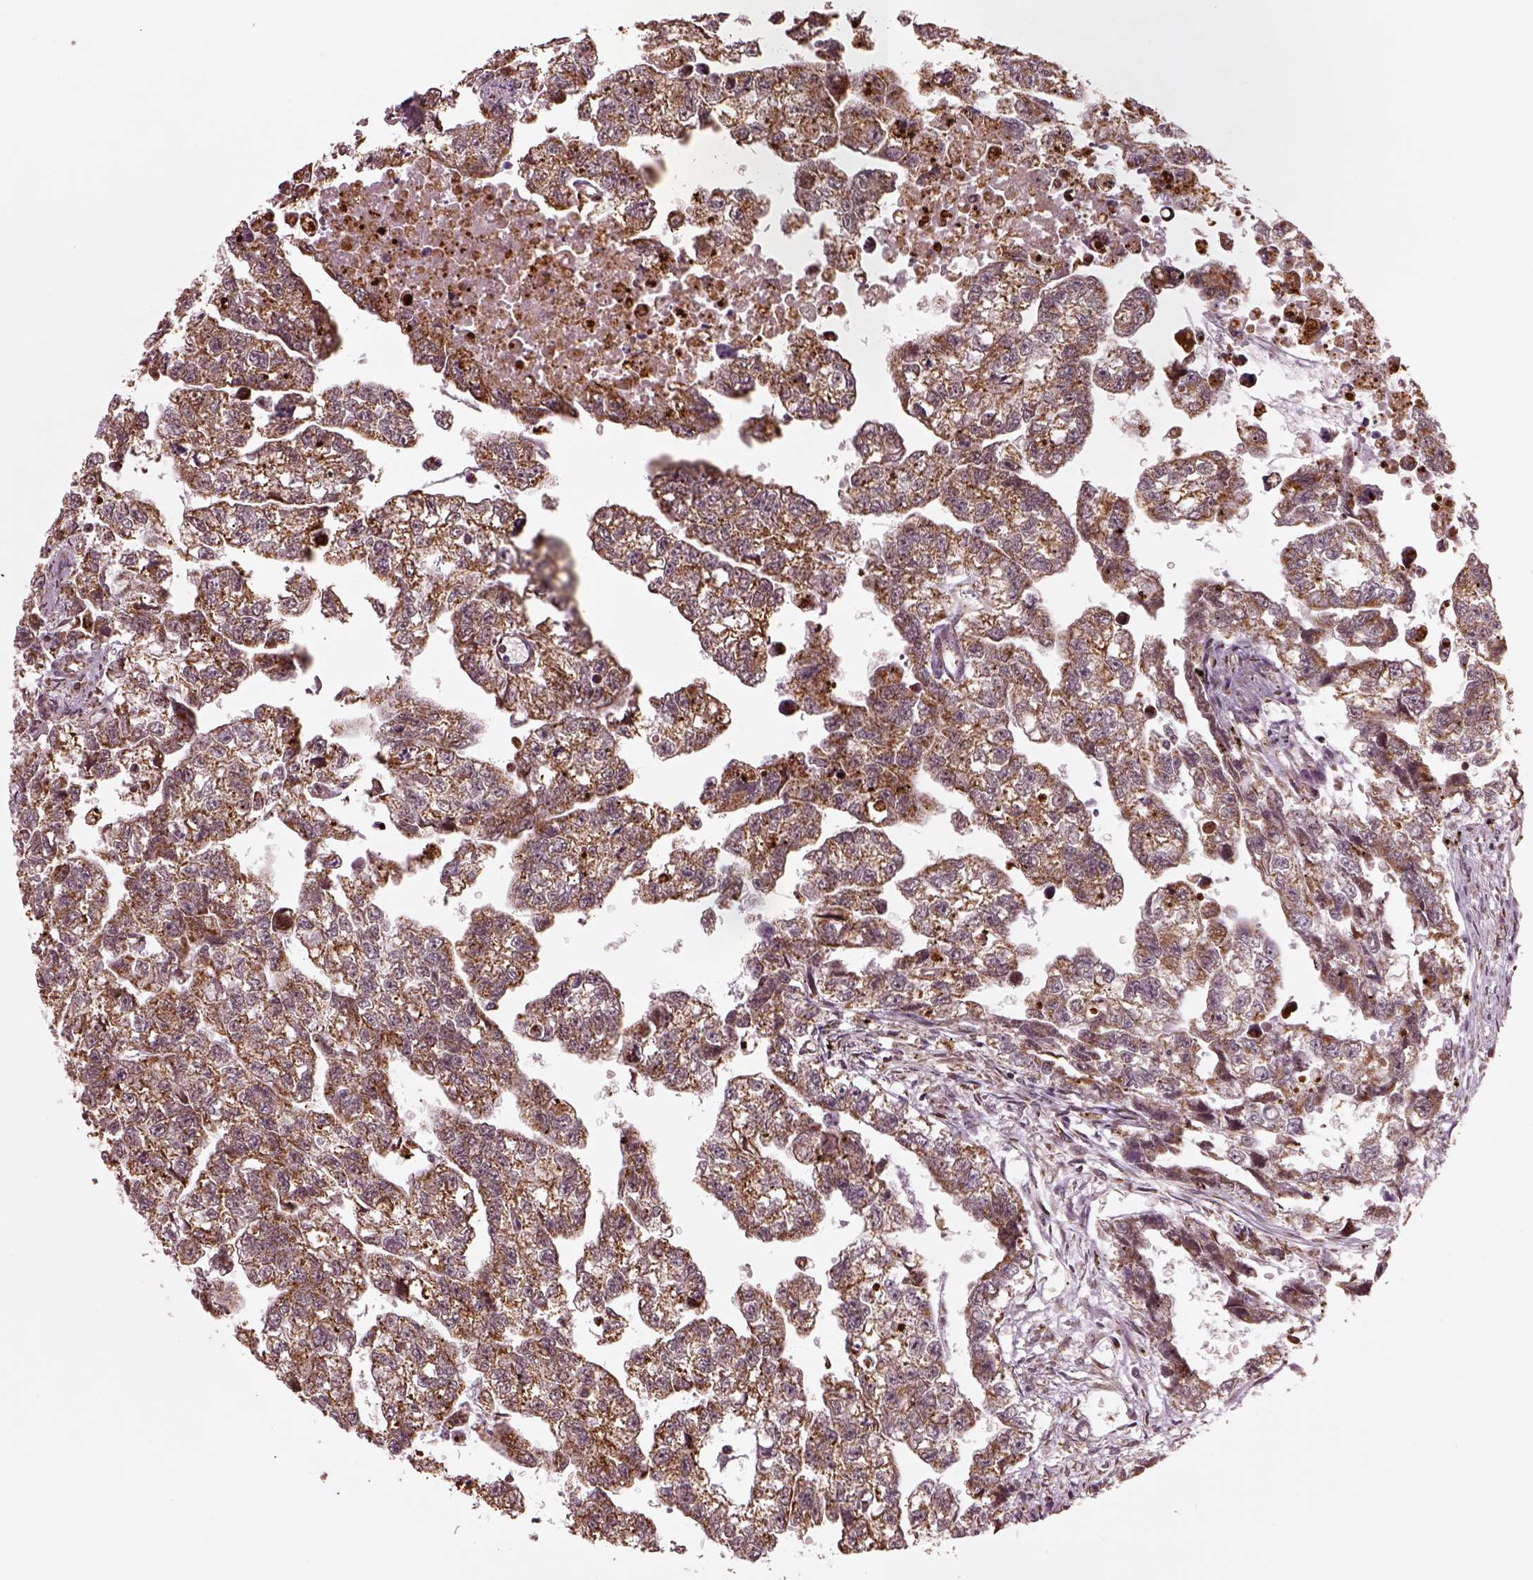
{"staining": {"intensity": "moderate", "quantity": ">75%", "location": "cytoplasmic/membranous"}, "tissue": "testis cancer", "cell_type": "Tumor cells", "image_type": "cancer", "snomed": [{"axis": "morphology", "description": "Carcinoma, Embryonal, NOS"}, {"axis": "morphology", "description": "Teratoma, malignant, NOS"}, {"axis": "topography", "description": "Testis"}], "caption": "Tumor cells display medium levels of moderate cytoplasmic/membranous positivity in approximately >75% of cells in malignant teratoma (testis).", "gene": "SEL1L3", "patient": {"sex": "male", "age": 44}}